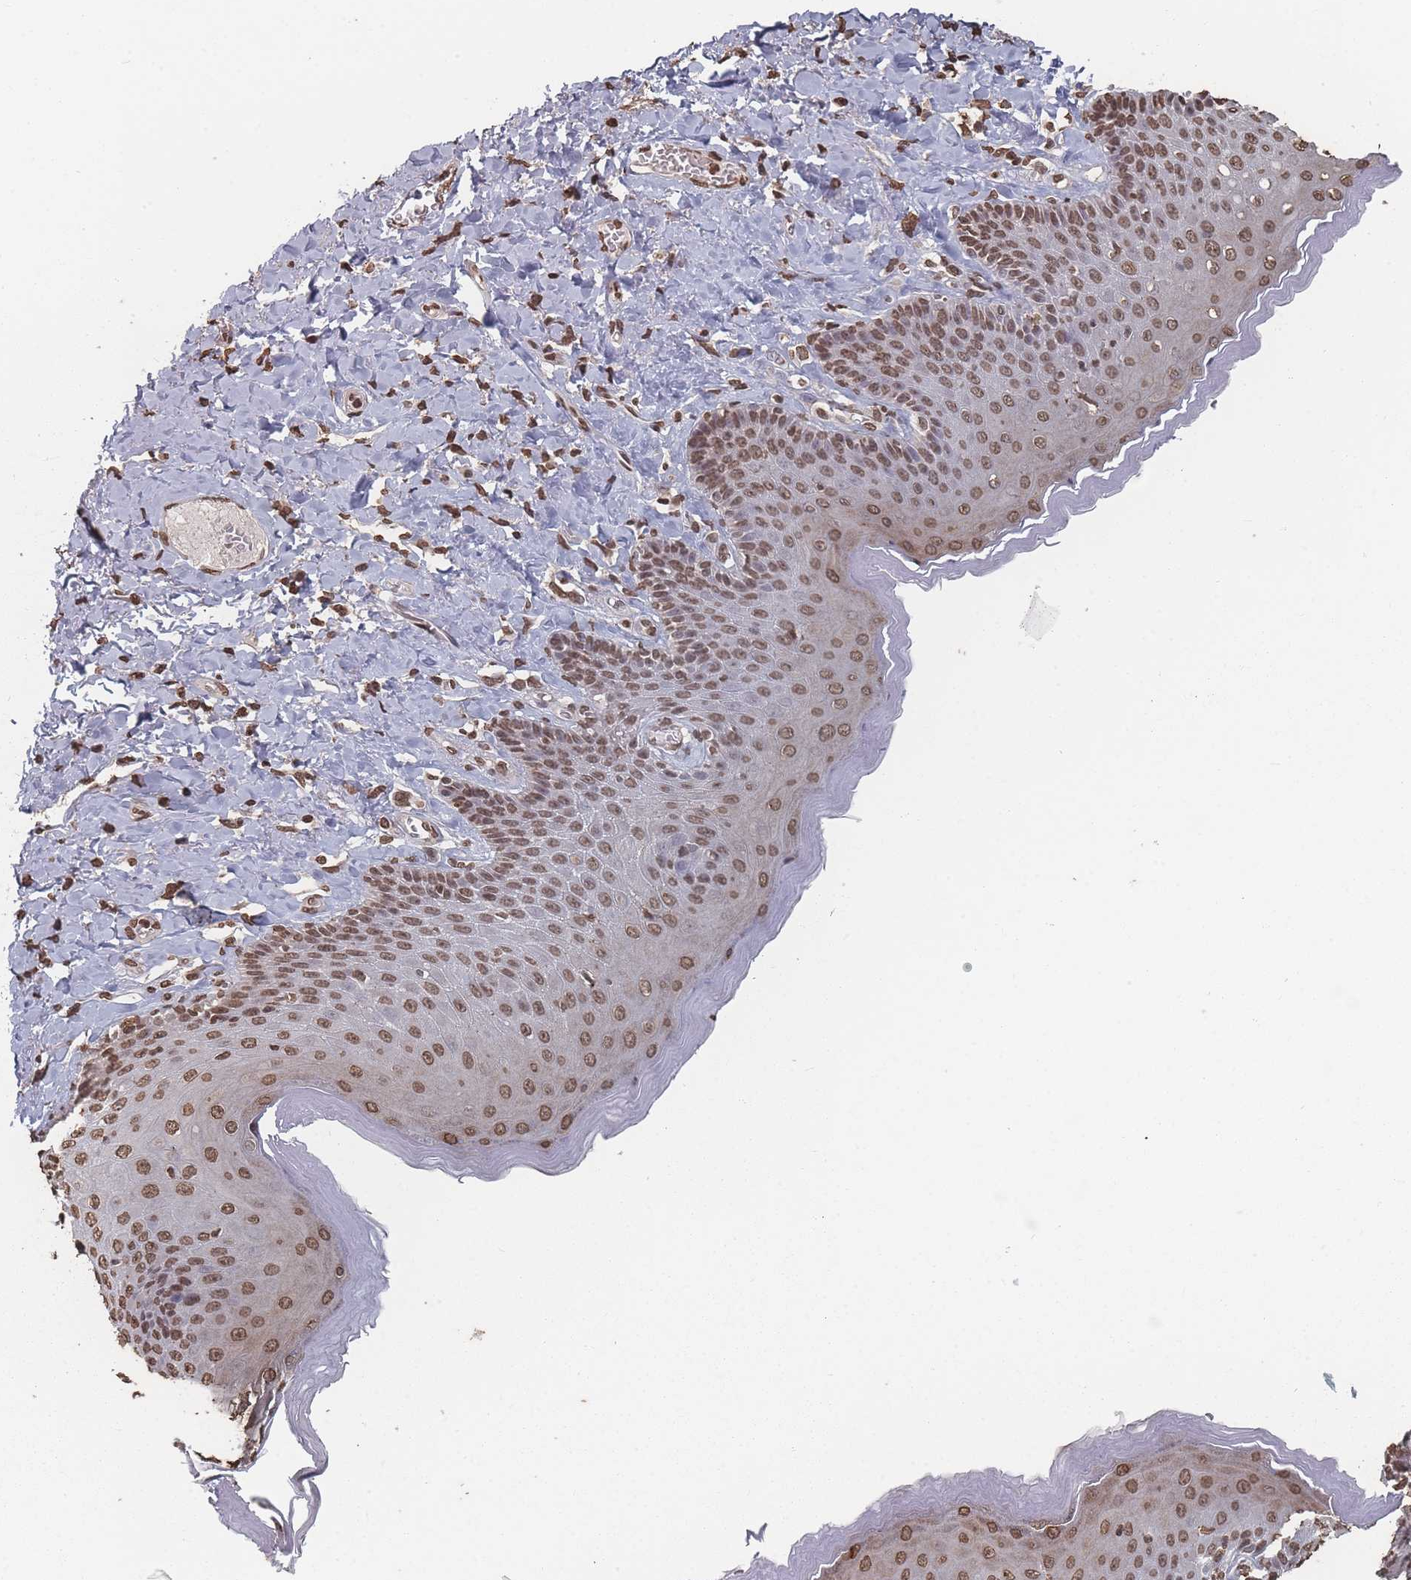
{"staining": {"intensity": "moderate", "quantity": ">75%", "location": "nuclear"}, "tissue": "skin", "cell_type": "Epidermal cells", "image_type": "normal", "snomed": [{"axis": "morphology", "description": "Normal tissue, NOS"}, {"axis": "topography", "description": "Anal"}], "caption": "Protein analysis of benign skin reveals moderate nuclear positivity in approximately >75% of epidermal cells. (IHC, brightfield microscopy, high magnification).", "gene": "PLEKHG5", "patient": {"sex": "male", "age": 69}}